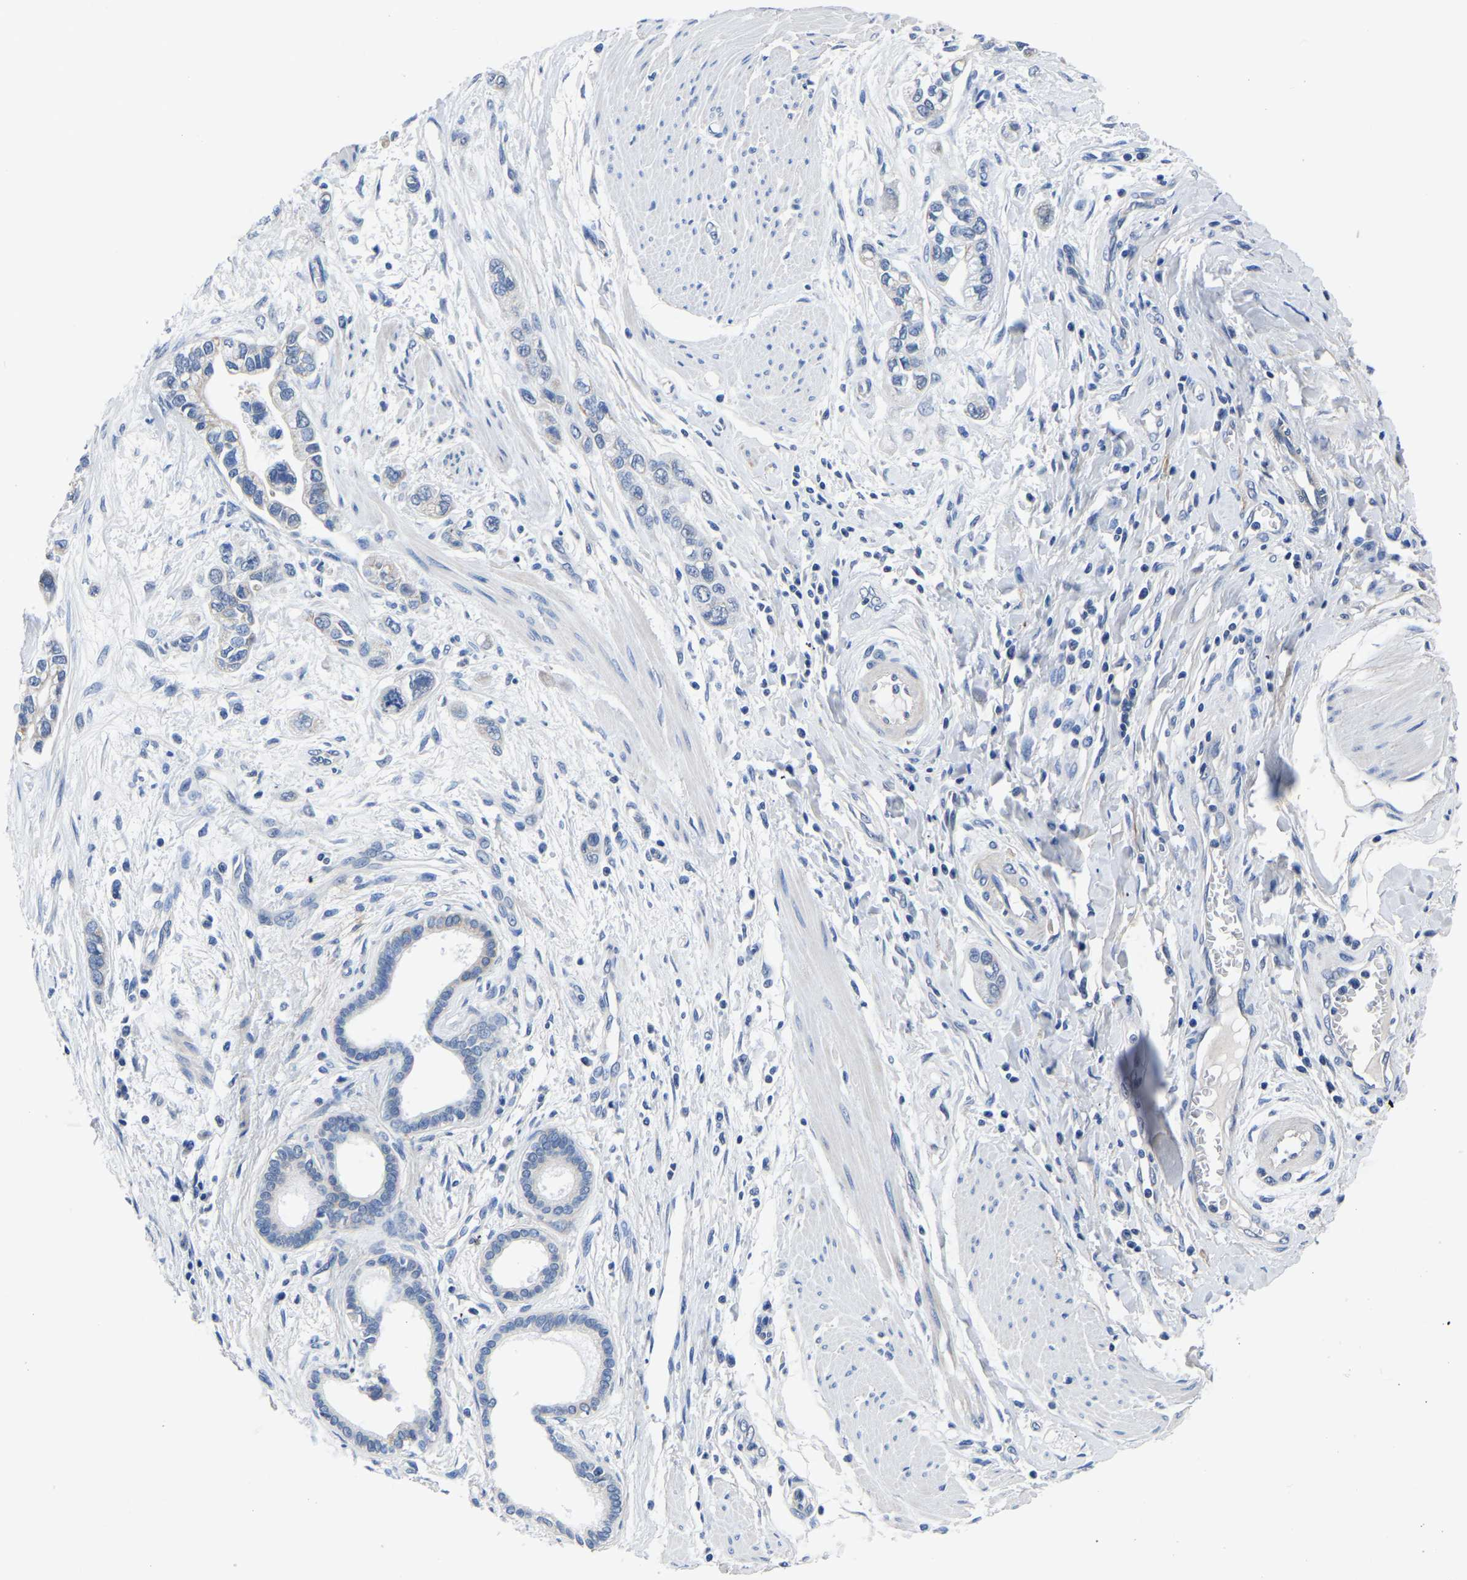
{"staining": {"intensity": "negative", "quantity": "none", "location": "none"}, "tissue": "pancreatic cancer", "cell_type": "Tumor cells", "image_type": "cancer", "snomed": [{"axis": "morphology", "description": "Adenocarcinoma, NOS"}, {"axis": "topography", "description": "Pancreas"}], "caption": "IHC image of human pancreatic adenocarcinoma stained for a protein (brown), which reveals no expression in tumor cells.", "gene": "FGD5", "patient": {"sex": "male", "age": 74}}